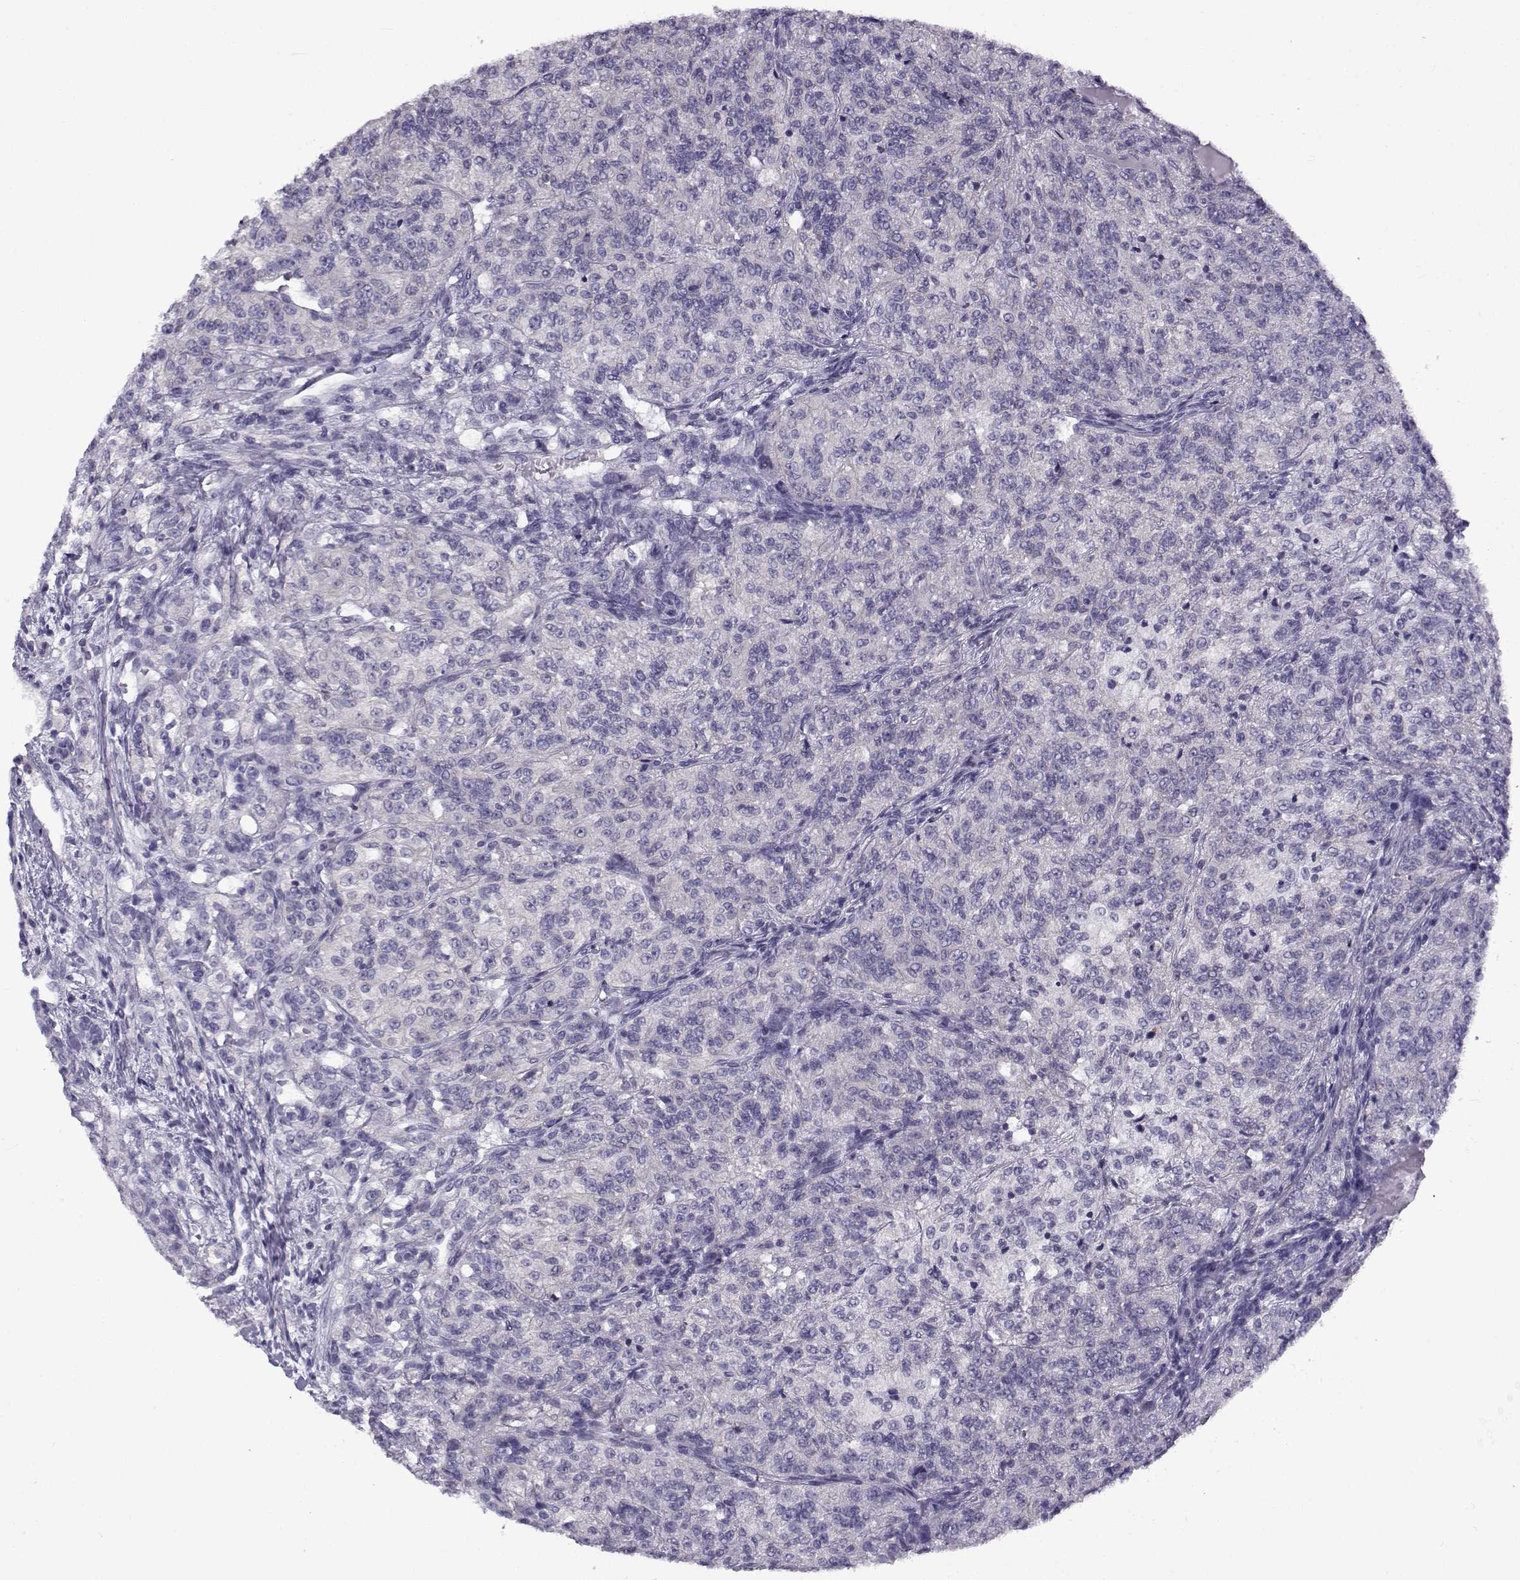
{"staining": {"intensity": "negative", "quantity": "none", "location": "none"}, "tissue": "renal cancer", "cell_type": "Tumor cells", "image_type": "cancer", "snomed": [{"axis": "morphology", "description": "Adenocarcinoma, NOS"}, {"axis": "topography", "description": "Kidney"}], "caption": "Renal cancer was stained to show a protein in brown. There is no significant positivity in tumor cells.", "gene": "FAM166A", "patient": {"sex": "female", "age": 63}}